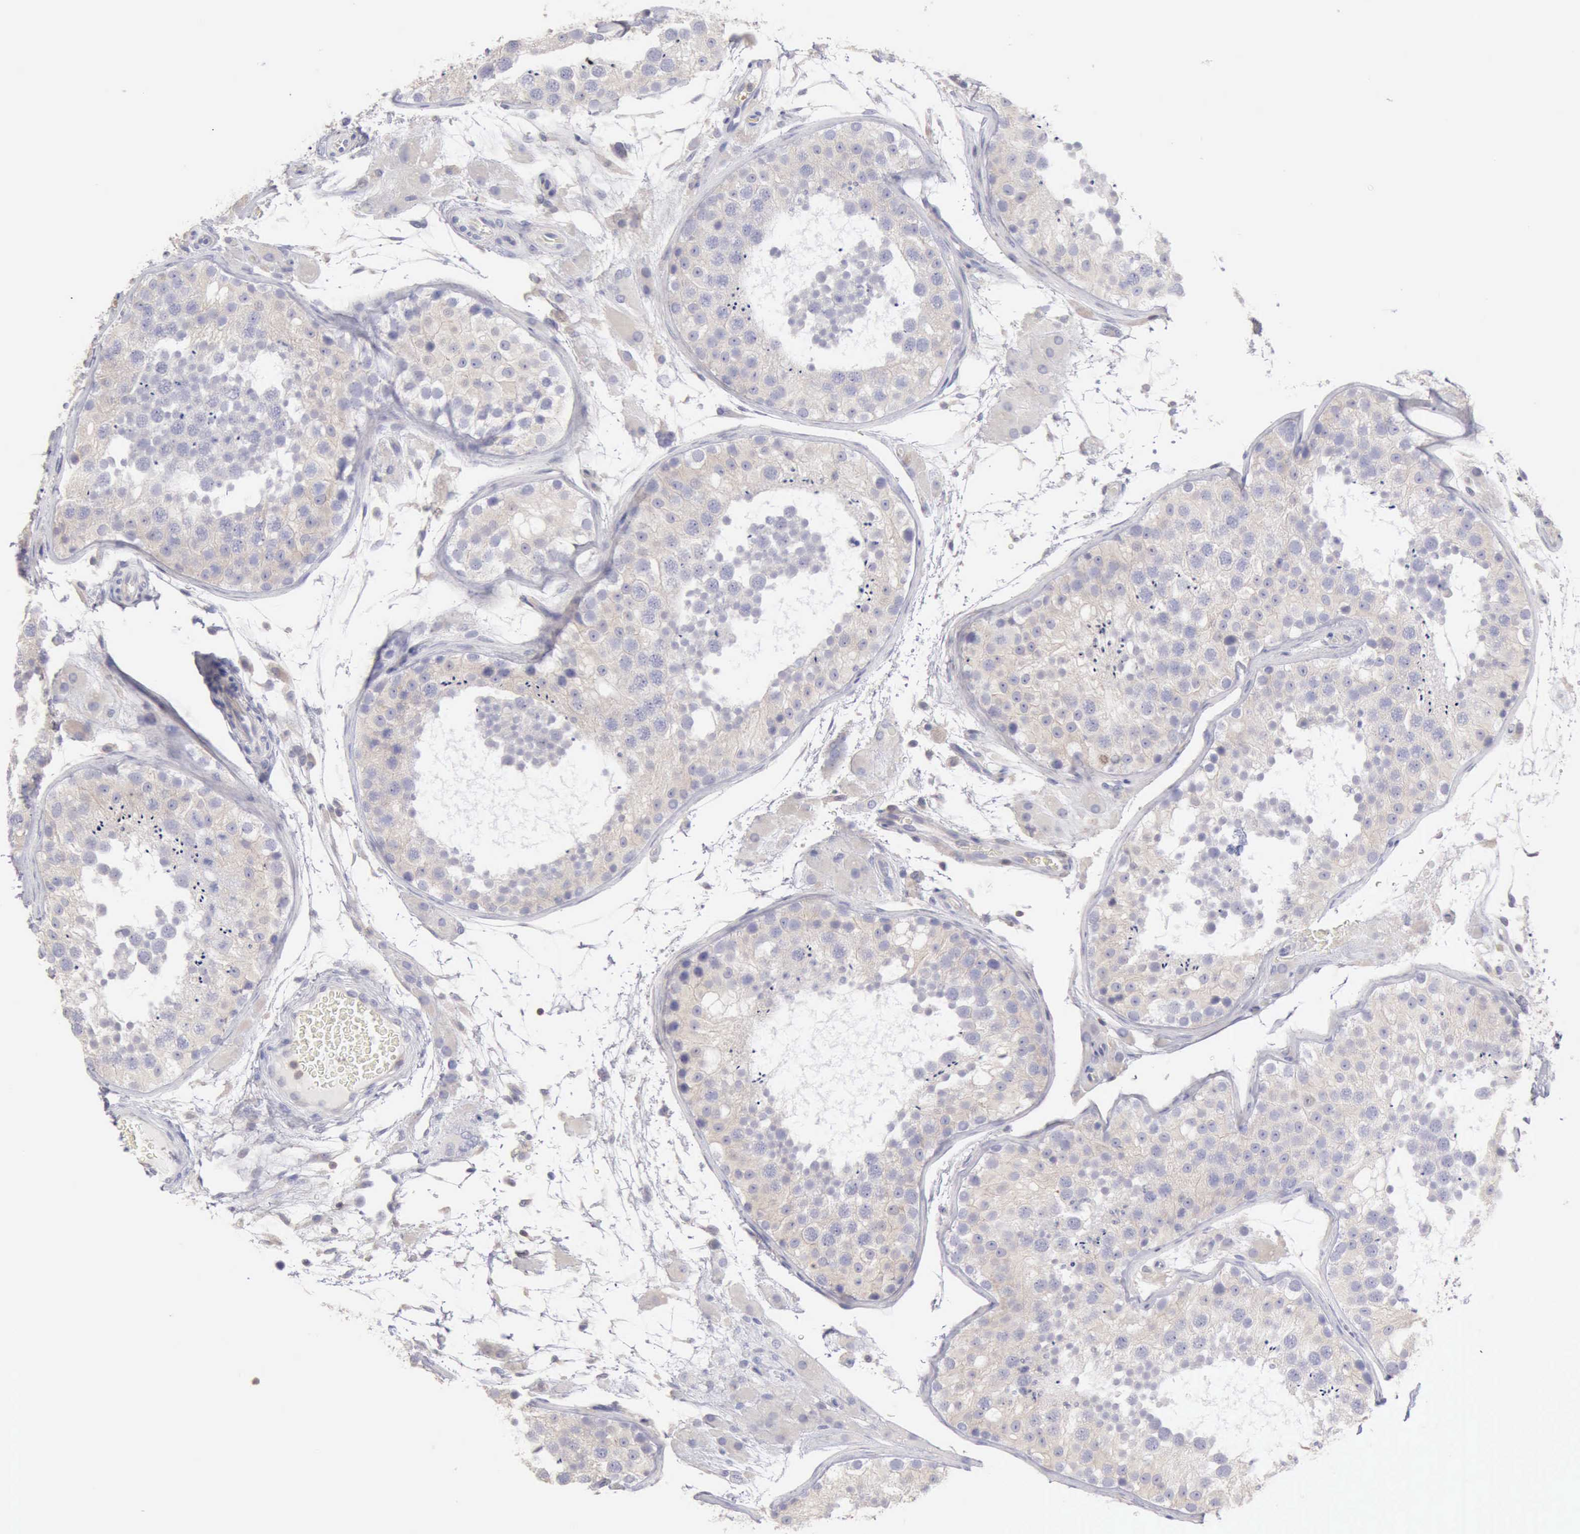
{"staining": {"intensity": "weak", "quantity": "25%-75%", "location": "cytoplasmic/membranous"}, "tissue": "testis", "cell_type": "Cells in seminiferous ducts", "image_type": "normal", "snomed": [{"axis": "morphology", "description": "Normal tissue, NOS"}, {"axis": "topography", "description": "Testis"}], "caption": "High-magnification brightfield microscopy of normal testis stained with DAB (3,3'-diaminobenzidine) (brown) and counterstained with hematoxylin (blue). cells in seminiferous ducts exhibit weak cytoplasmic/membranous staining is present in approximately25%-75% of cells. Nuclei are stained in blue.", "gene": "SASH3", "patient": {"sex": "male", "age": 26}}